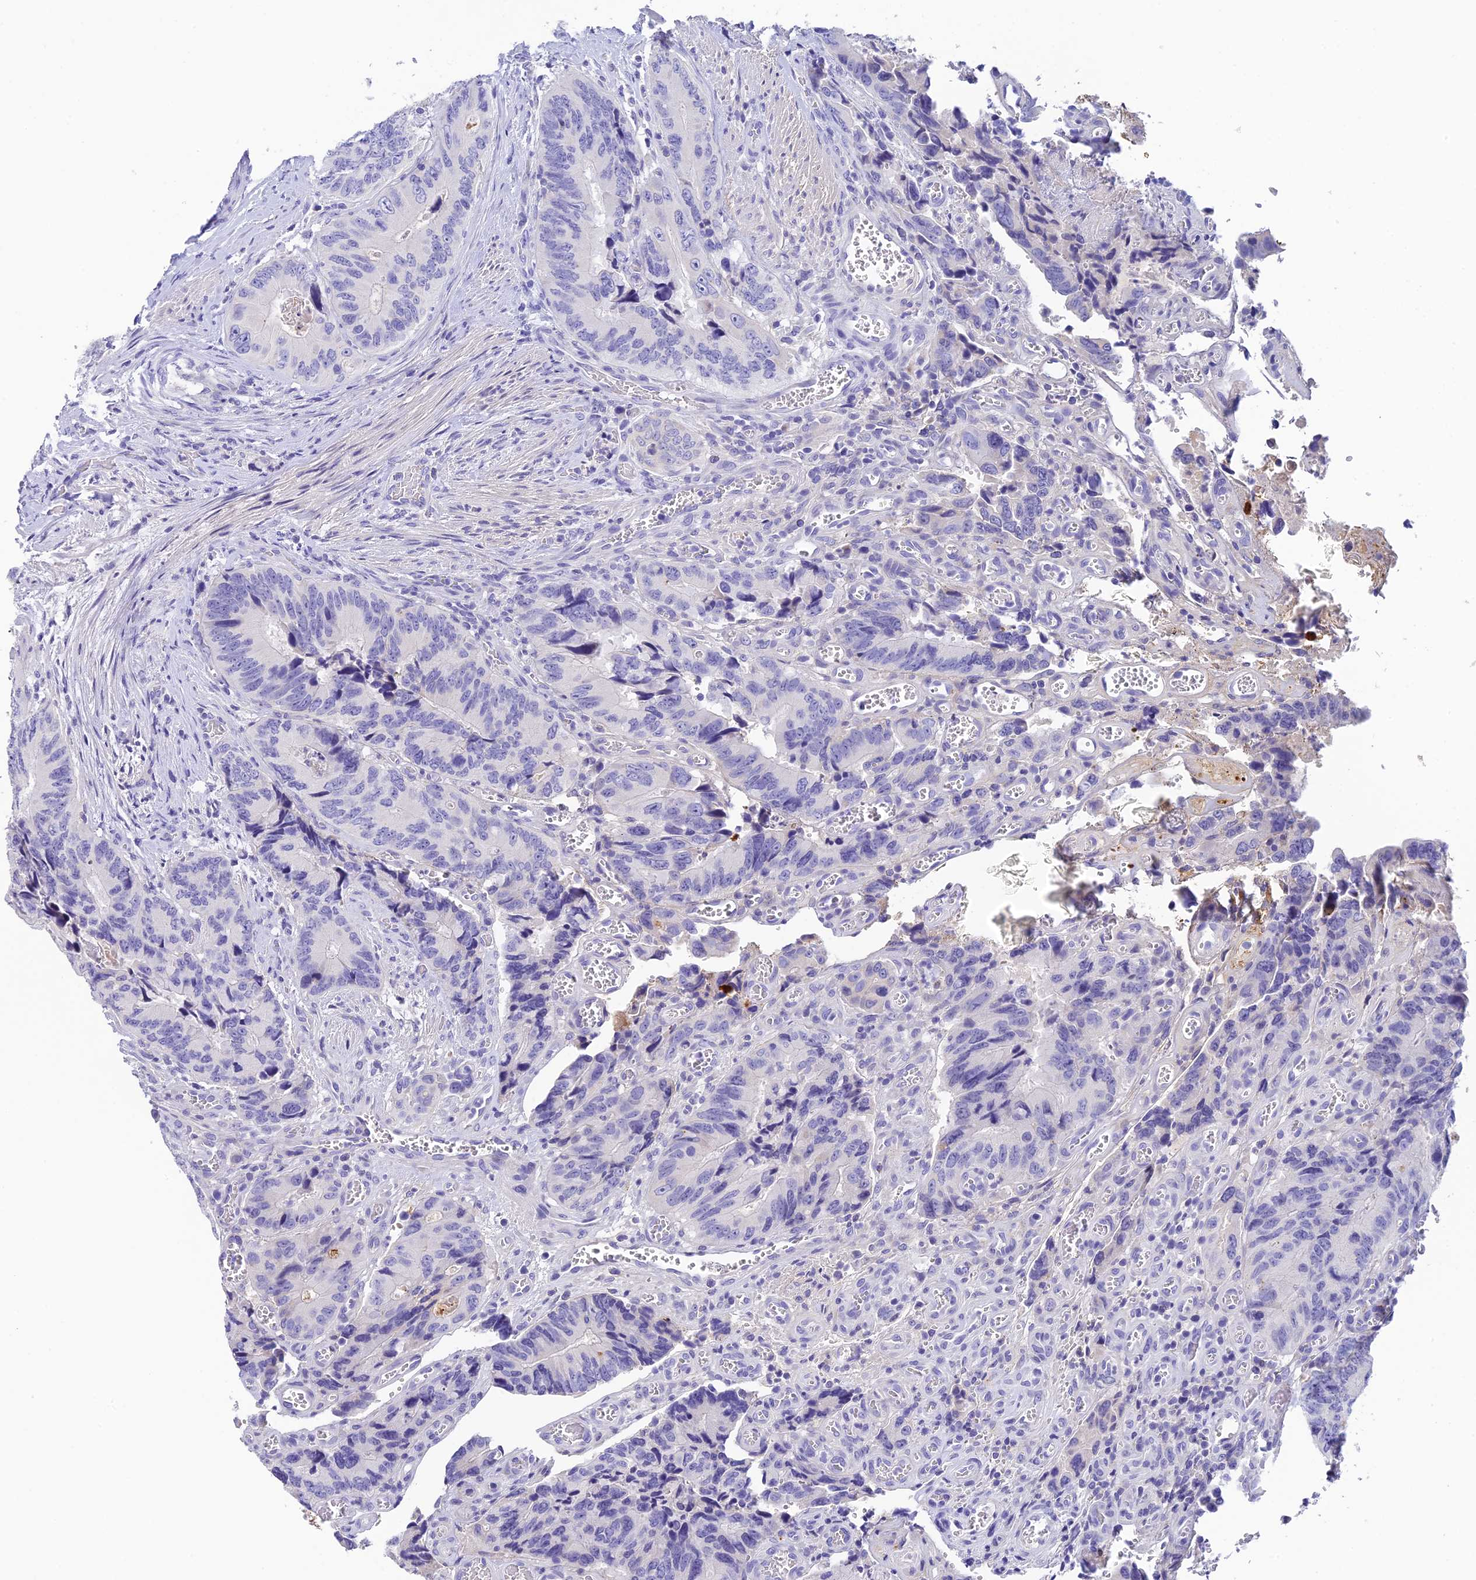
{"staining": {"intensity": "negative", "quantity": "none", "location": "none"}, "tissue": "colorectal cancer", "cell_type": "Tumor cells", "image_type": "cancer", "snomed": [{"axis": "morphology", "description": "Adenocarcinoma, NOS"}, {"axis": "topography", "description": "Colon"}], "caption": "A photomicrograph of human colorectal adenocarcinoma is negative for staining in tumor cells.", "gene": "C12orf29", "patient": {"sex": "male", "age": 84}}